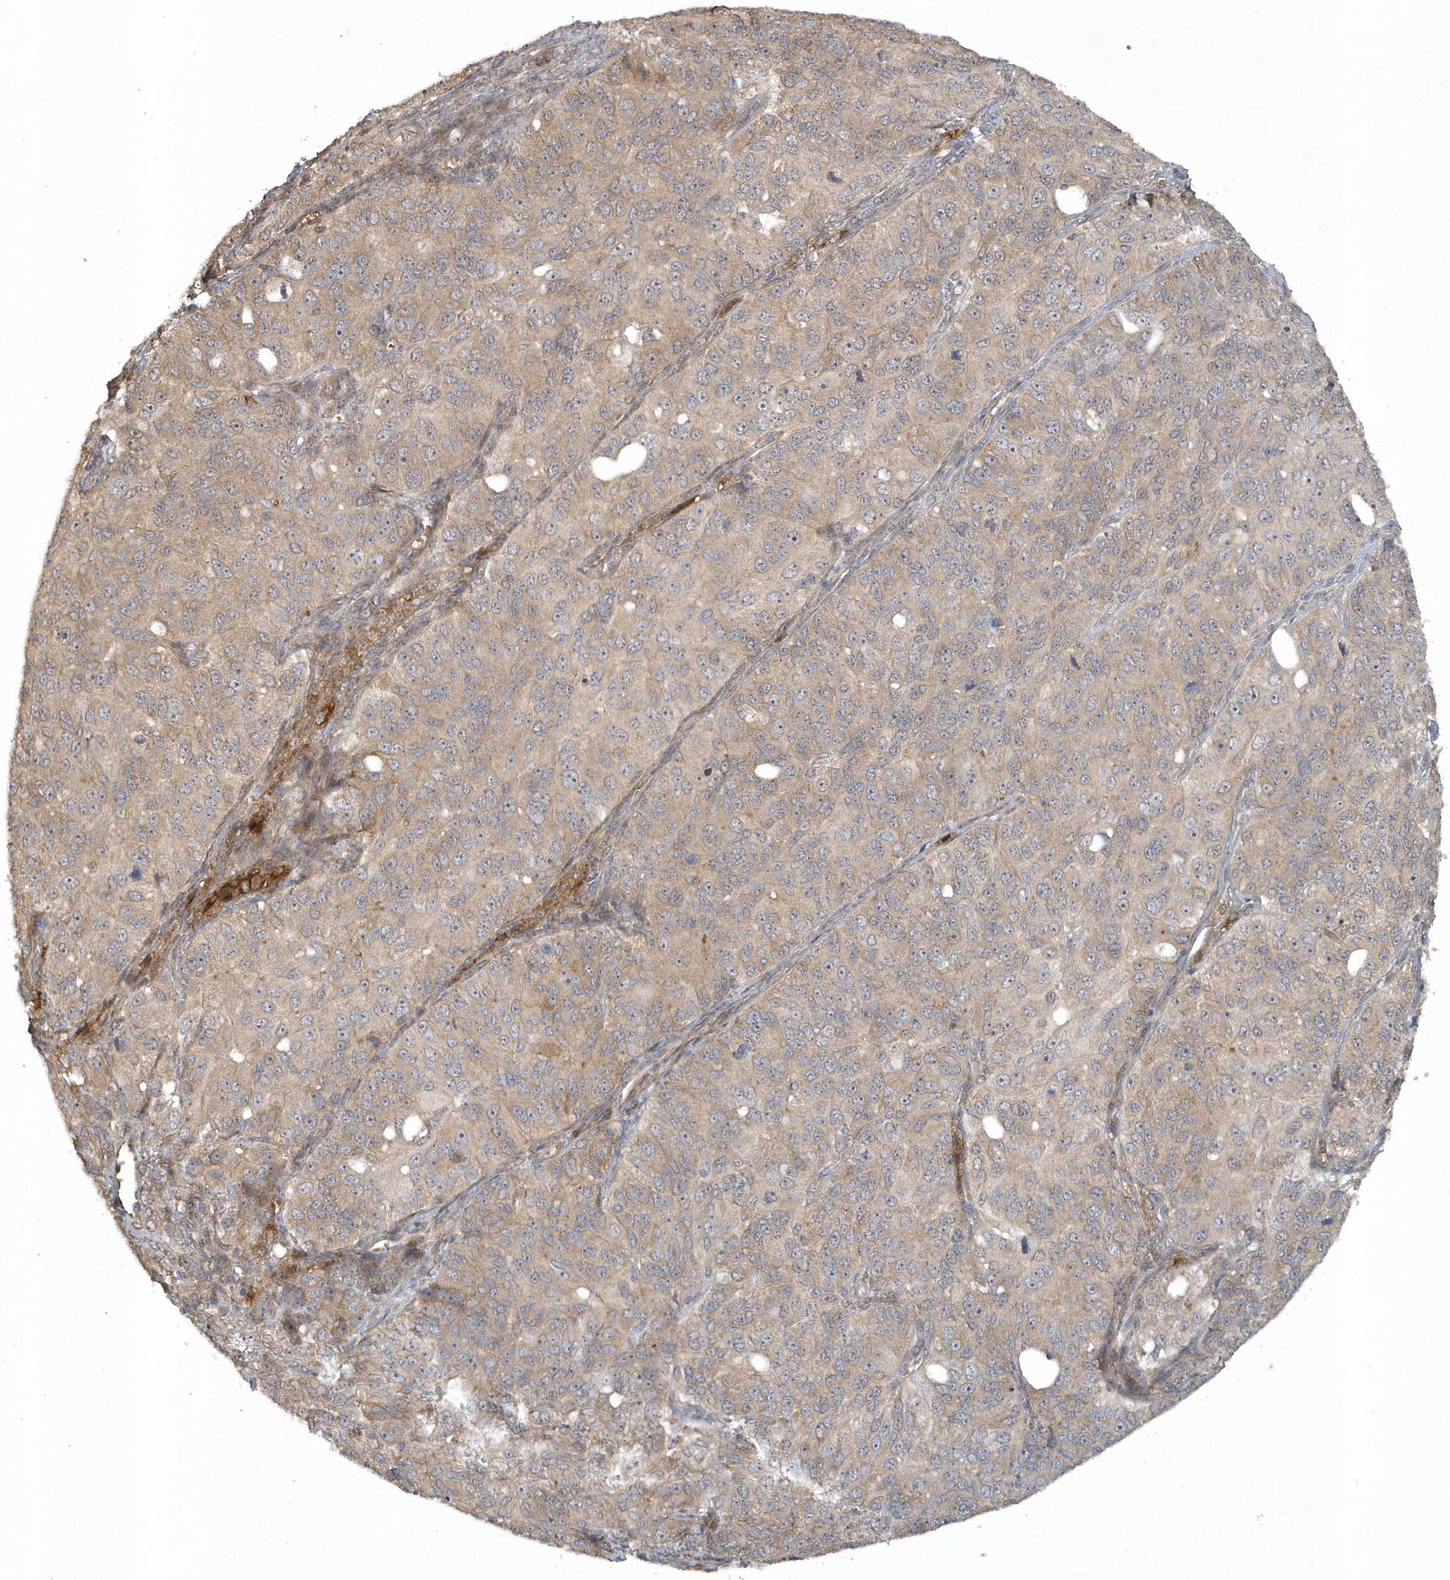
{"staining": {"intensity": "moderate", "quantity": "25%-75%", "location": "cytoplasmic/membranous"}, "tissue": "ovarian cancer", "cell_type": "Tumor cells", "image_type": "cancer", "snomed": [{"axis": "morphology", "description": "Carcinoma, endometroid"}, {"axis": "topography", "description": "Ovary"}], "caption": "Brown immunohistochemical staining in ovarian cancer (endometroid carcinoma) reveals moderate cytoplasmic/membranous expression in approximately 25%-75% of tumor cells.", "gene": "THG1L", "patient": {"sex": "female", "age": 51}}